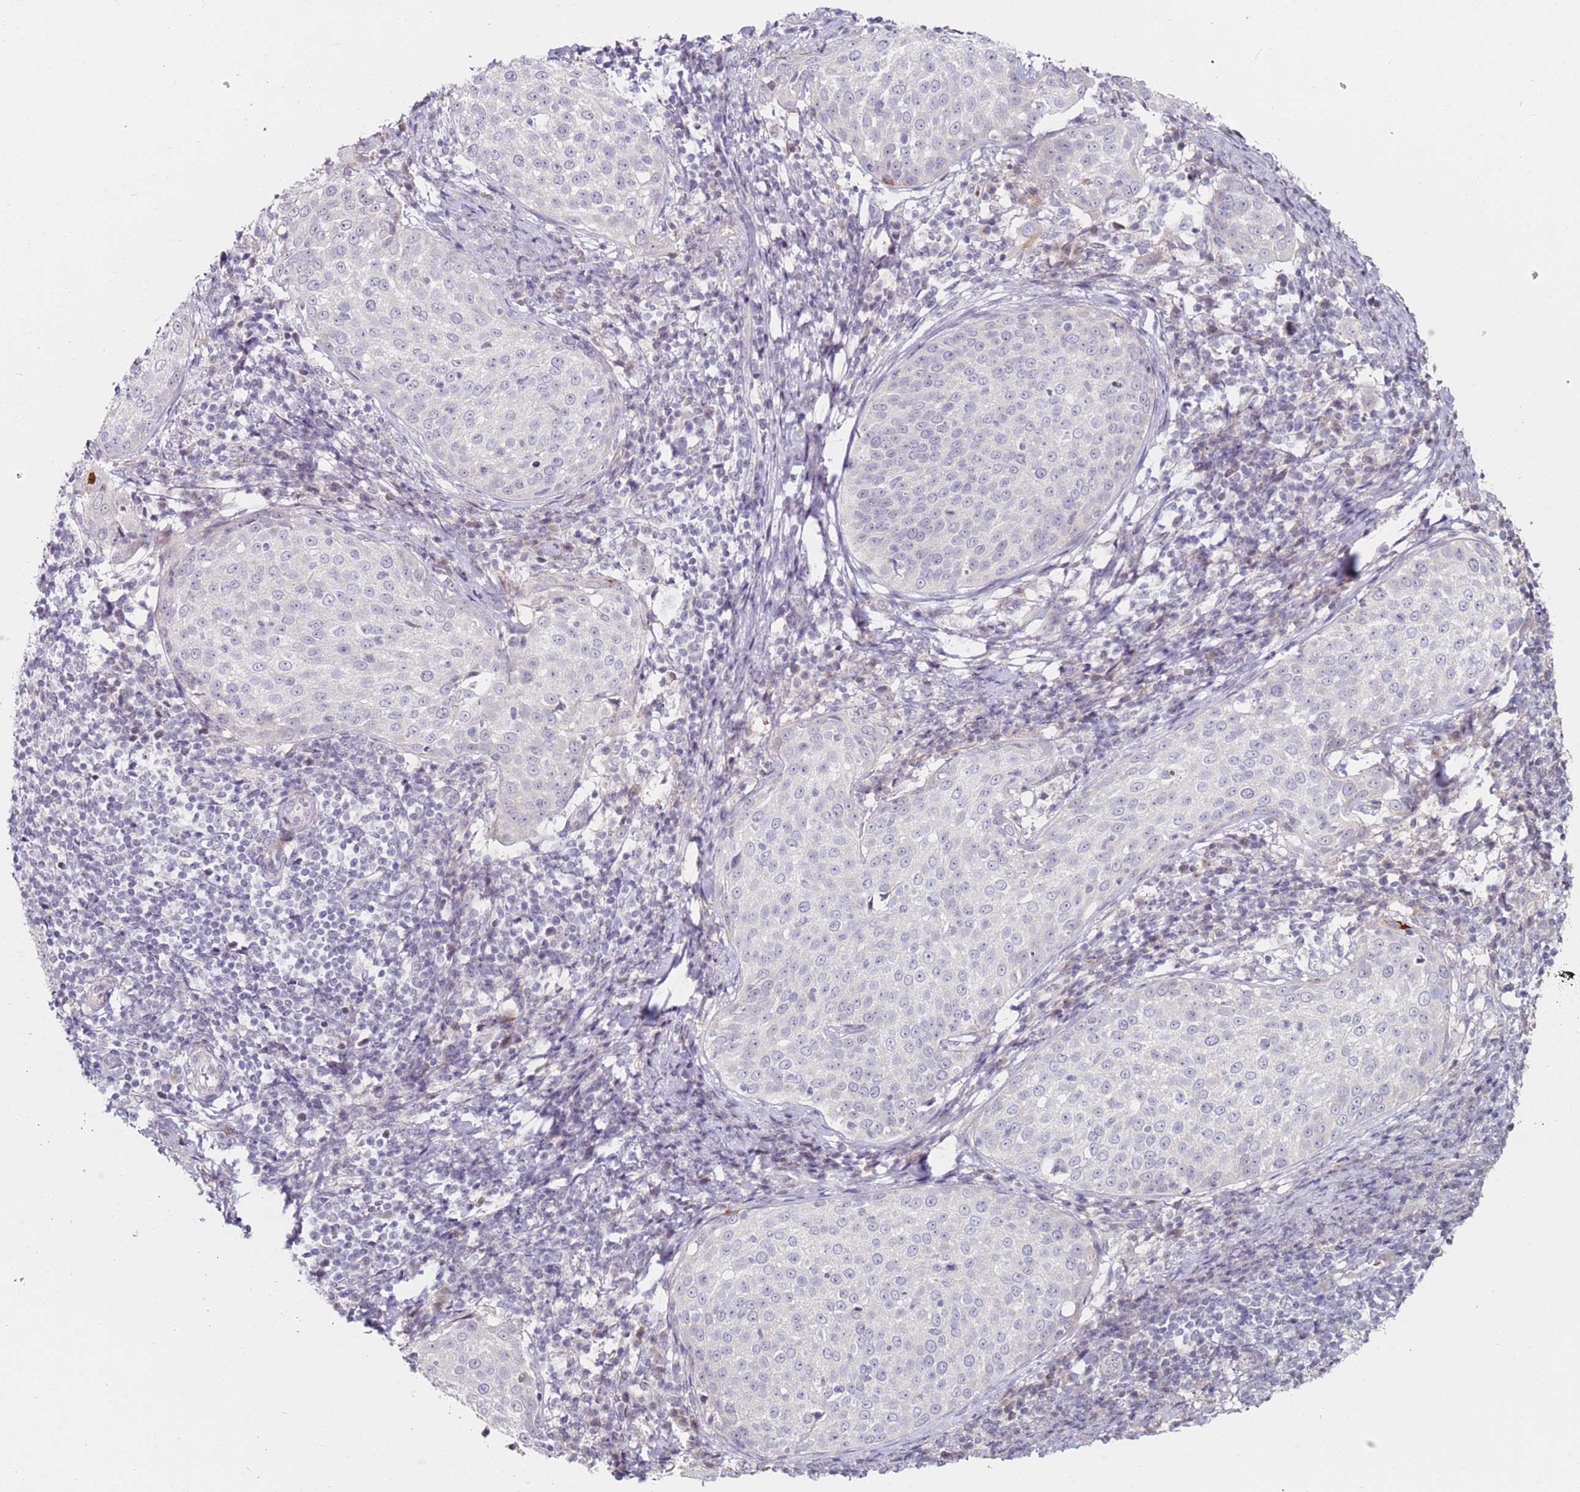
{"staining": {"intensity": "negative", "quantity": "none", "location": "none"}, "tissue": "cervical cancer", "cell_type": "Tumor cells", "image_type": "cancer", "snomed": [{"axis": "morphology", "description": "Squamous cell carcinoma, NOS"}, {"axis": "topography", "description": "Cervix"}], "caption": "Immunohistochemistry (IHC) photomicrograph of neoplastic tissue: human cervical cancer (squamous cell carcinoma) stained with DAB demonstrates no significant protein expression in tumor cells. (Stains: DAB immunohistochemistry with hematoxylin counter stain, Microscopy: brightfield microscopy at high magnification).", "gene": "RARS2", "patient": {"sex": "female", "age": 57}}